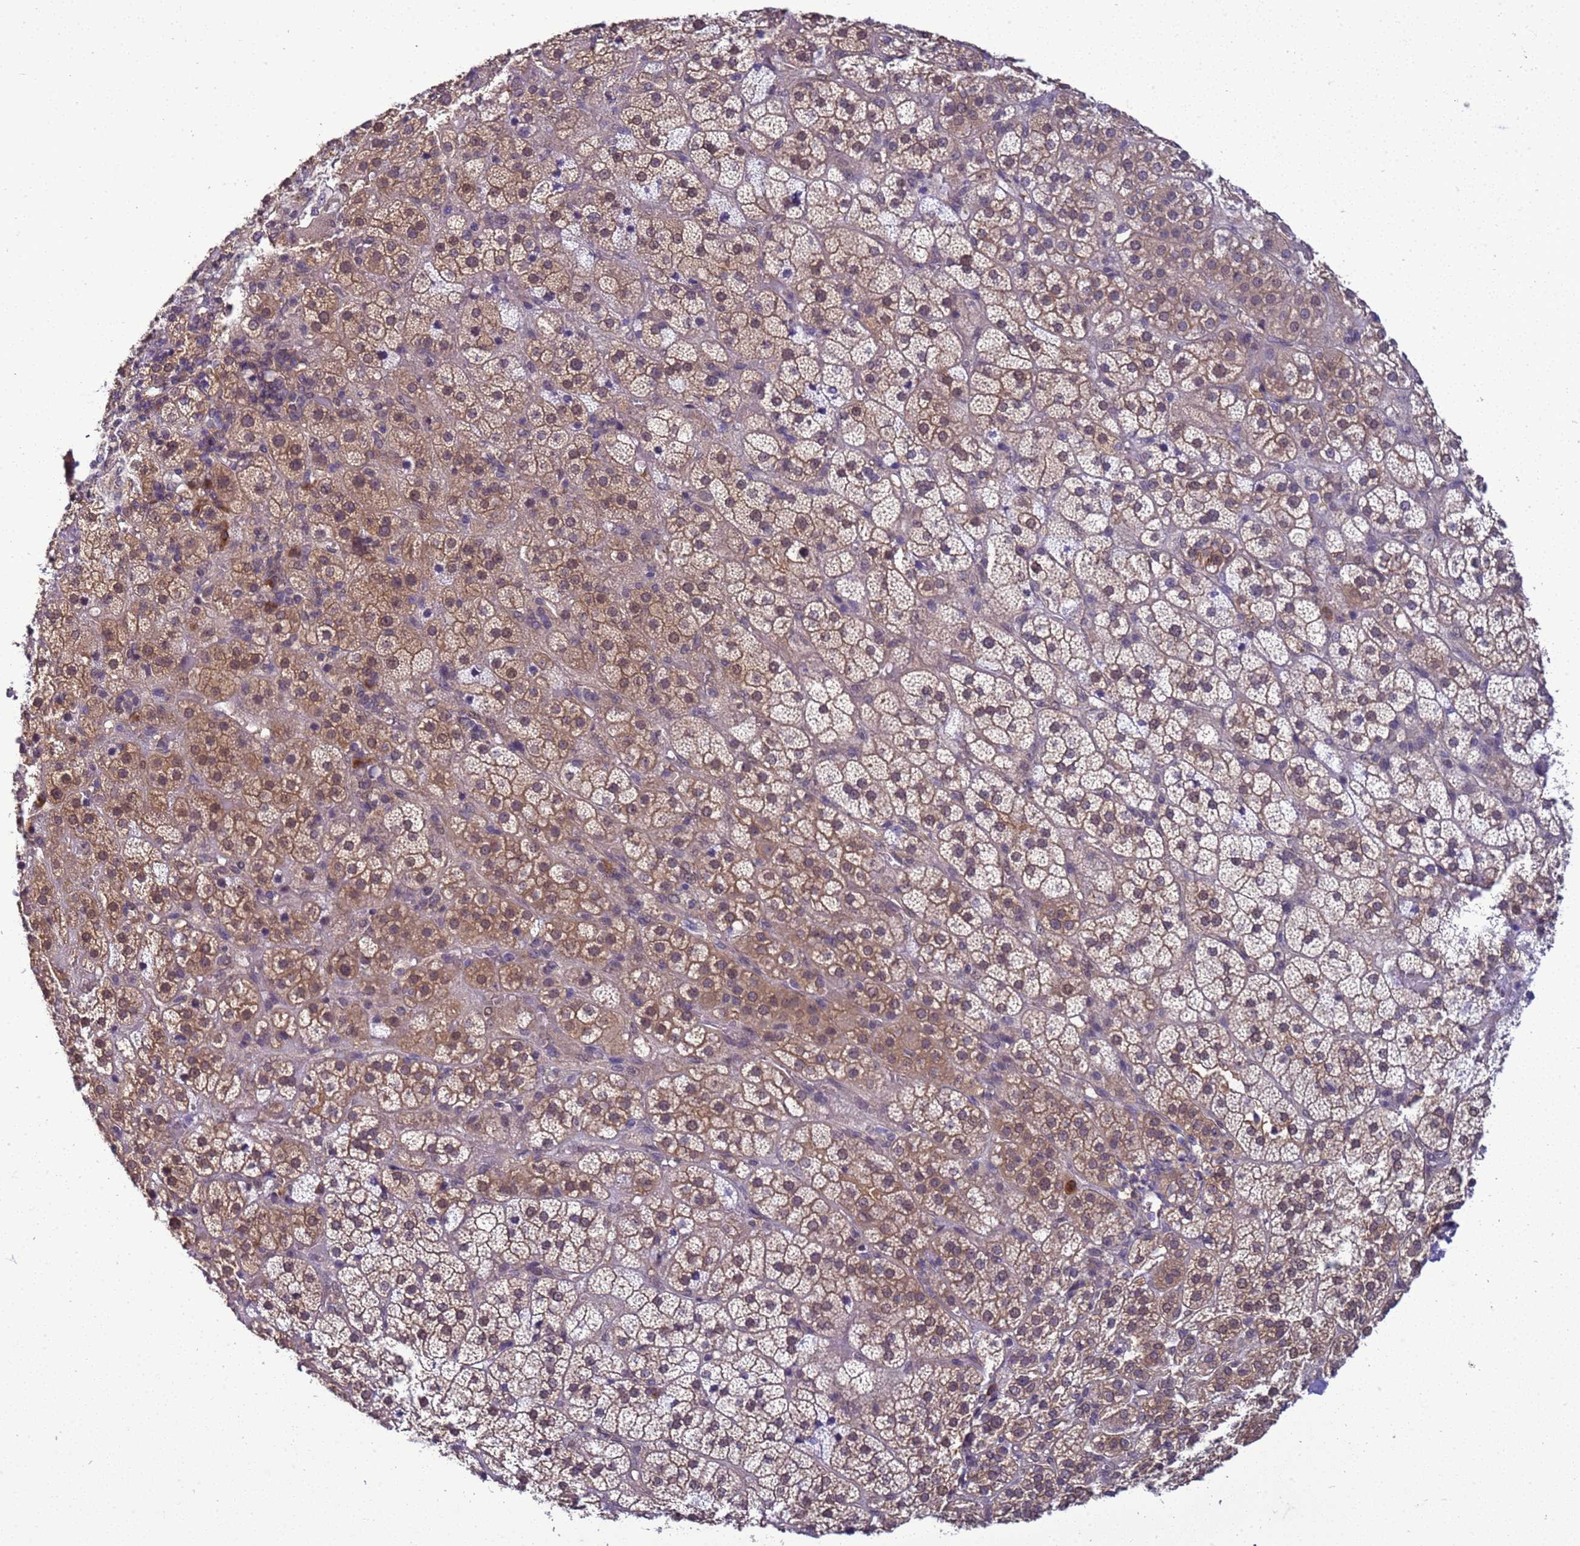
{"staining": {"intensity": "moderate", "quantity": "25%-75%", "location": "cytoplasmic/membranous"}, "tissue": "adrenal gland", "cell_type": "Glandular cells", "image_type": "normal", "snomed": [{"axis": "morphology", "description": "Normal tissue, NOS"}, {"axis": "topography", "description": "Adrenal gland"}], "caption": "This micrograph exhibits immunohistochemistry staining of benign human adrenal gland, with medium moderate cytoplasmic/membranous positivity in about 25%-75% of glandular cells.", "gene": "DDI2", "patient": {"sex": "female", "age": 70}}